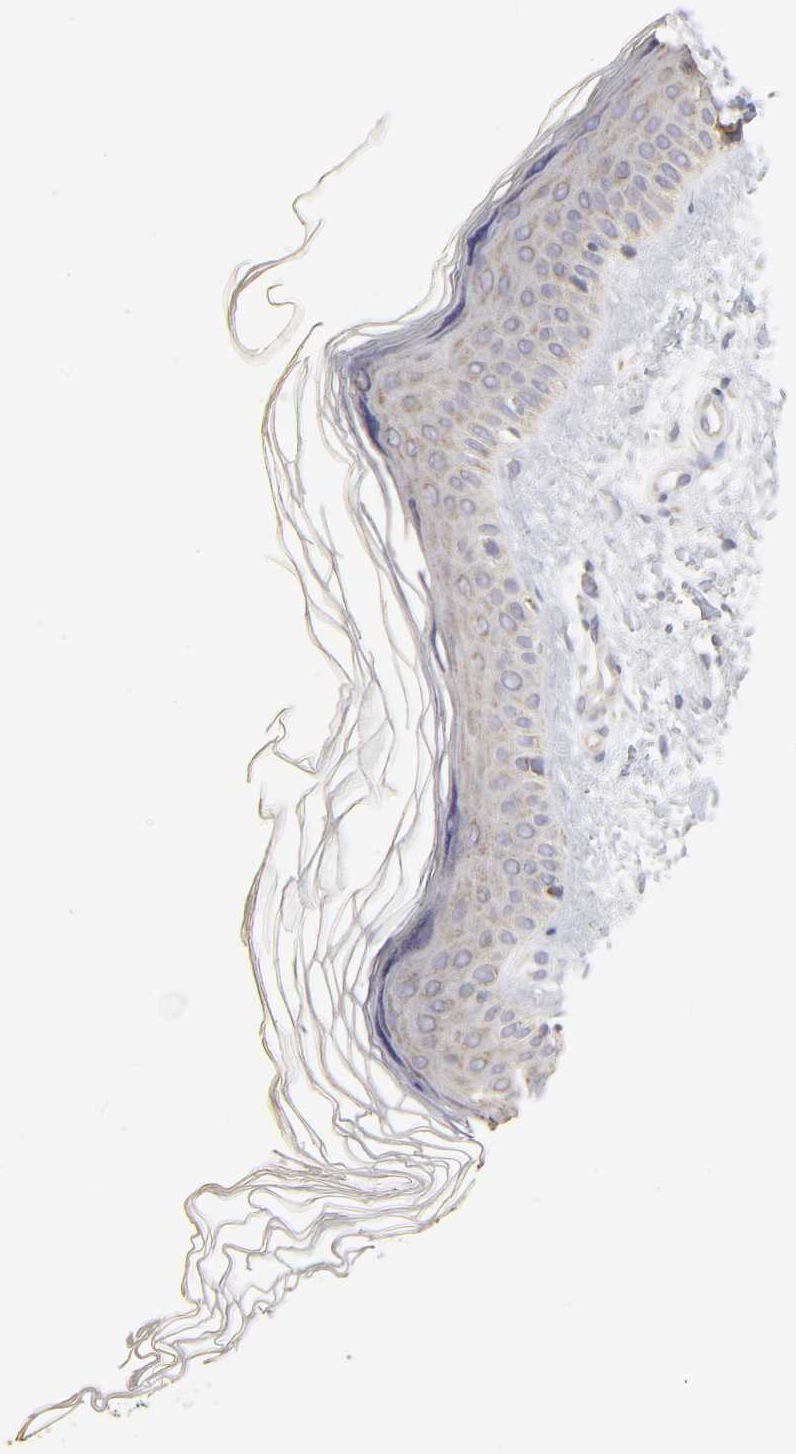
{"staining": {"intensity": "negative", "quantity": "none", "location": "none"}, "tissue": "skin", "cell_type": "Fibroblasts", "image_type": "normal", "snomed": [{"axis": "morphology", "description": "Normal tissue, NOS"}, {"axis": "topography", "description": "Skin"}], "caption": "Fibroblasts are negative for protein expression in unremarkable human skin. (Stains: DAB (3,3'-diaminobenzidine) immunohistochemistry (IHC) with hematoxylin counter stain, Microscopy: brightfield microscopy at high magnification).", "gene": "CYCS", "patient": {"sex": "female", "age": 19}}